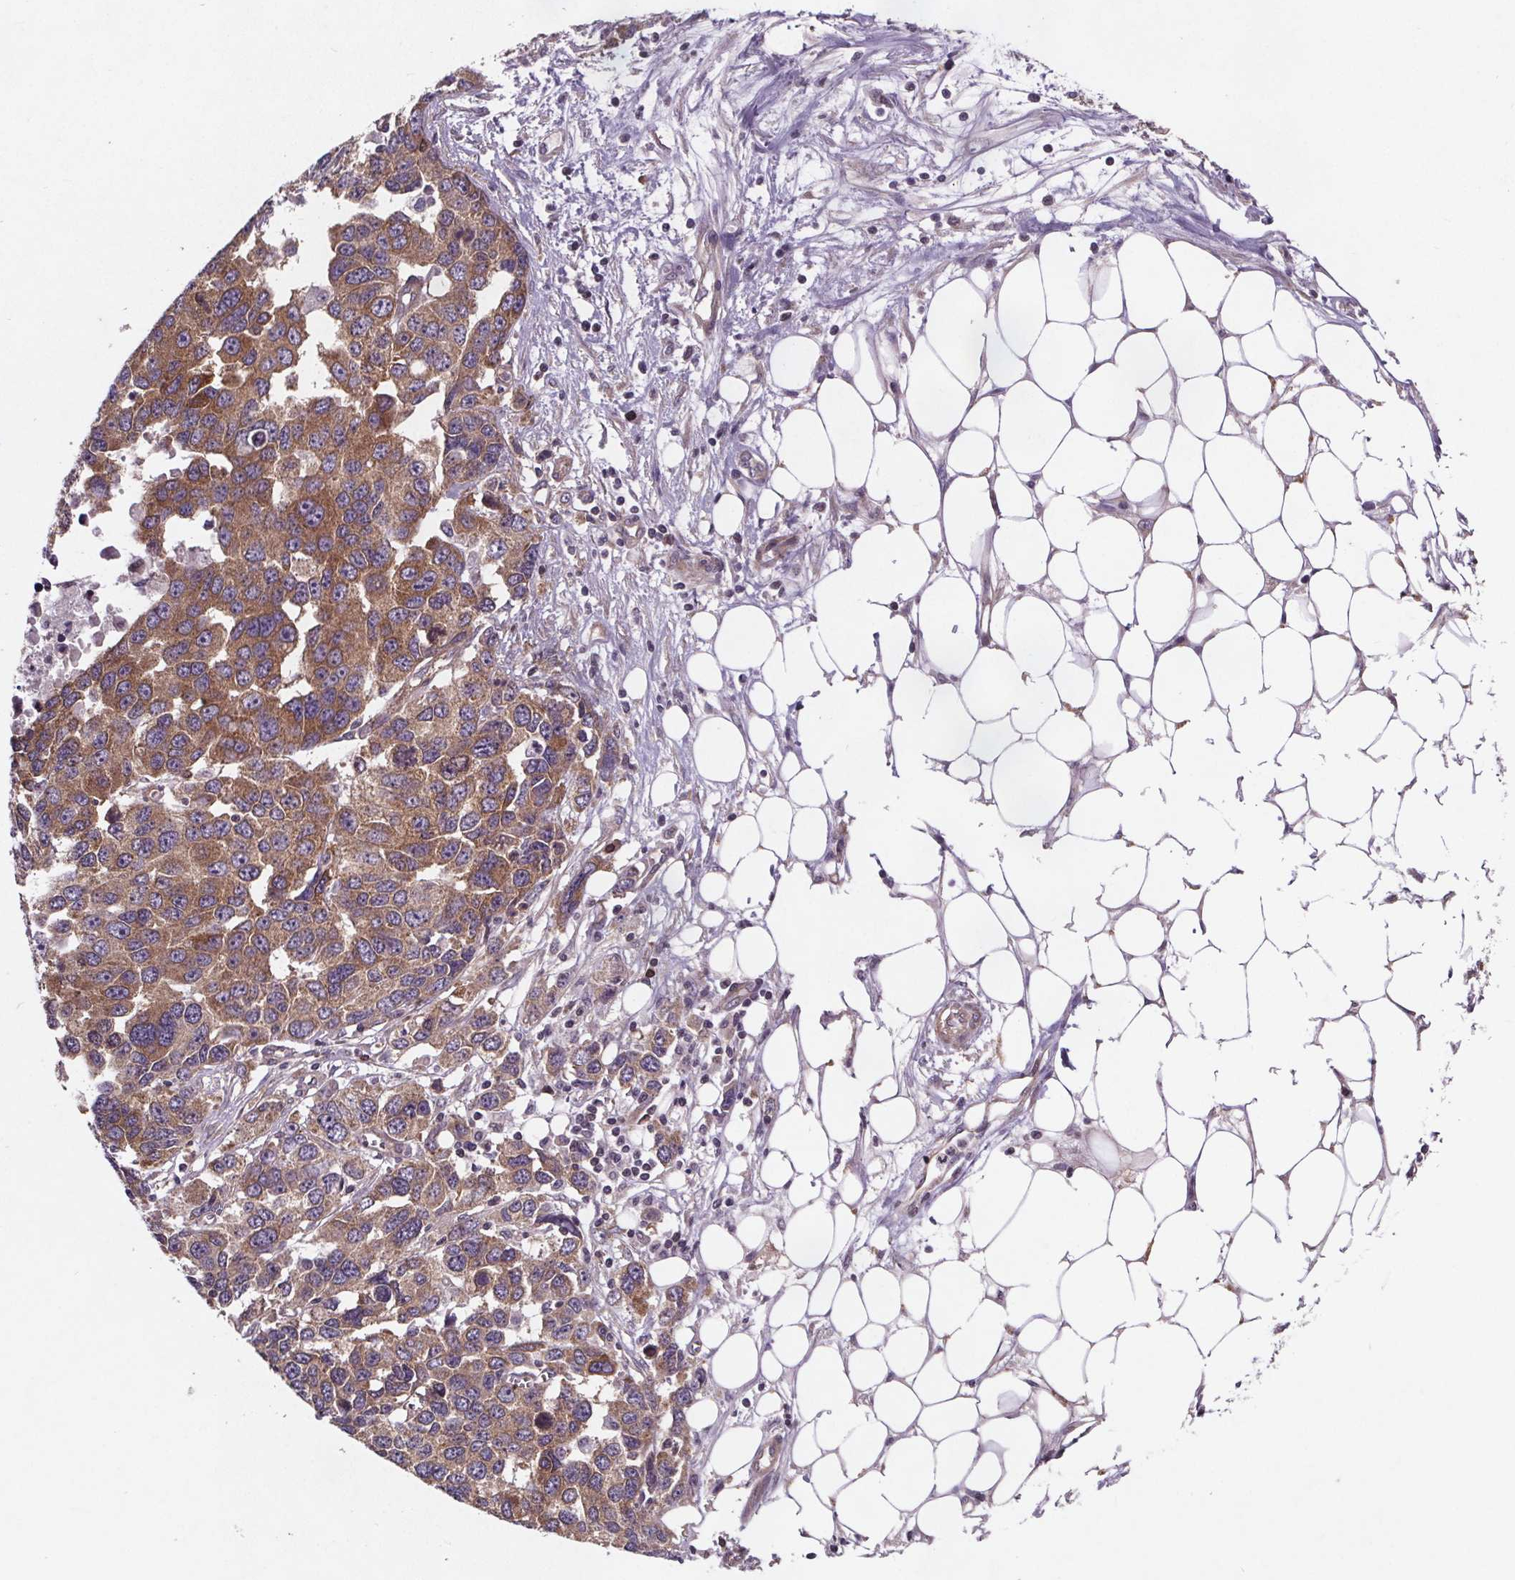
{"staining": {"intensity": "moderate", "quantity": ">75%", "location": "cytoplasmic/membranous"}, "tissue": "ovarian cancer", "cell_type": "Tumor cells", "image_type": "cancer", "snomed": [{"axis": "morphology", "description": "Cystadenocarcinoma, serous, NOS"}, {"axis": "topography", "description": "Ovary"}], "caption": "IHC (DAB (3,3'-diaminobenzidine)) staining of human ovarian cancer (serous cystadenocarcinoma) reveals moderate cytoplasmic/membranous protein positivity in approximately >75% of tumor cells.", "gene": "STRN3", "patient": {"sex": "female", "age": 76}}